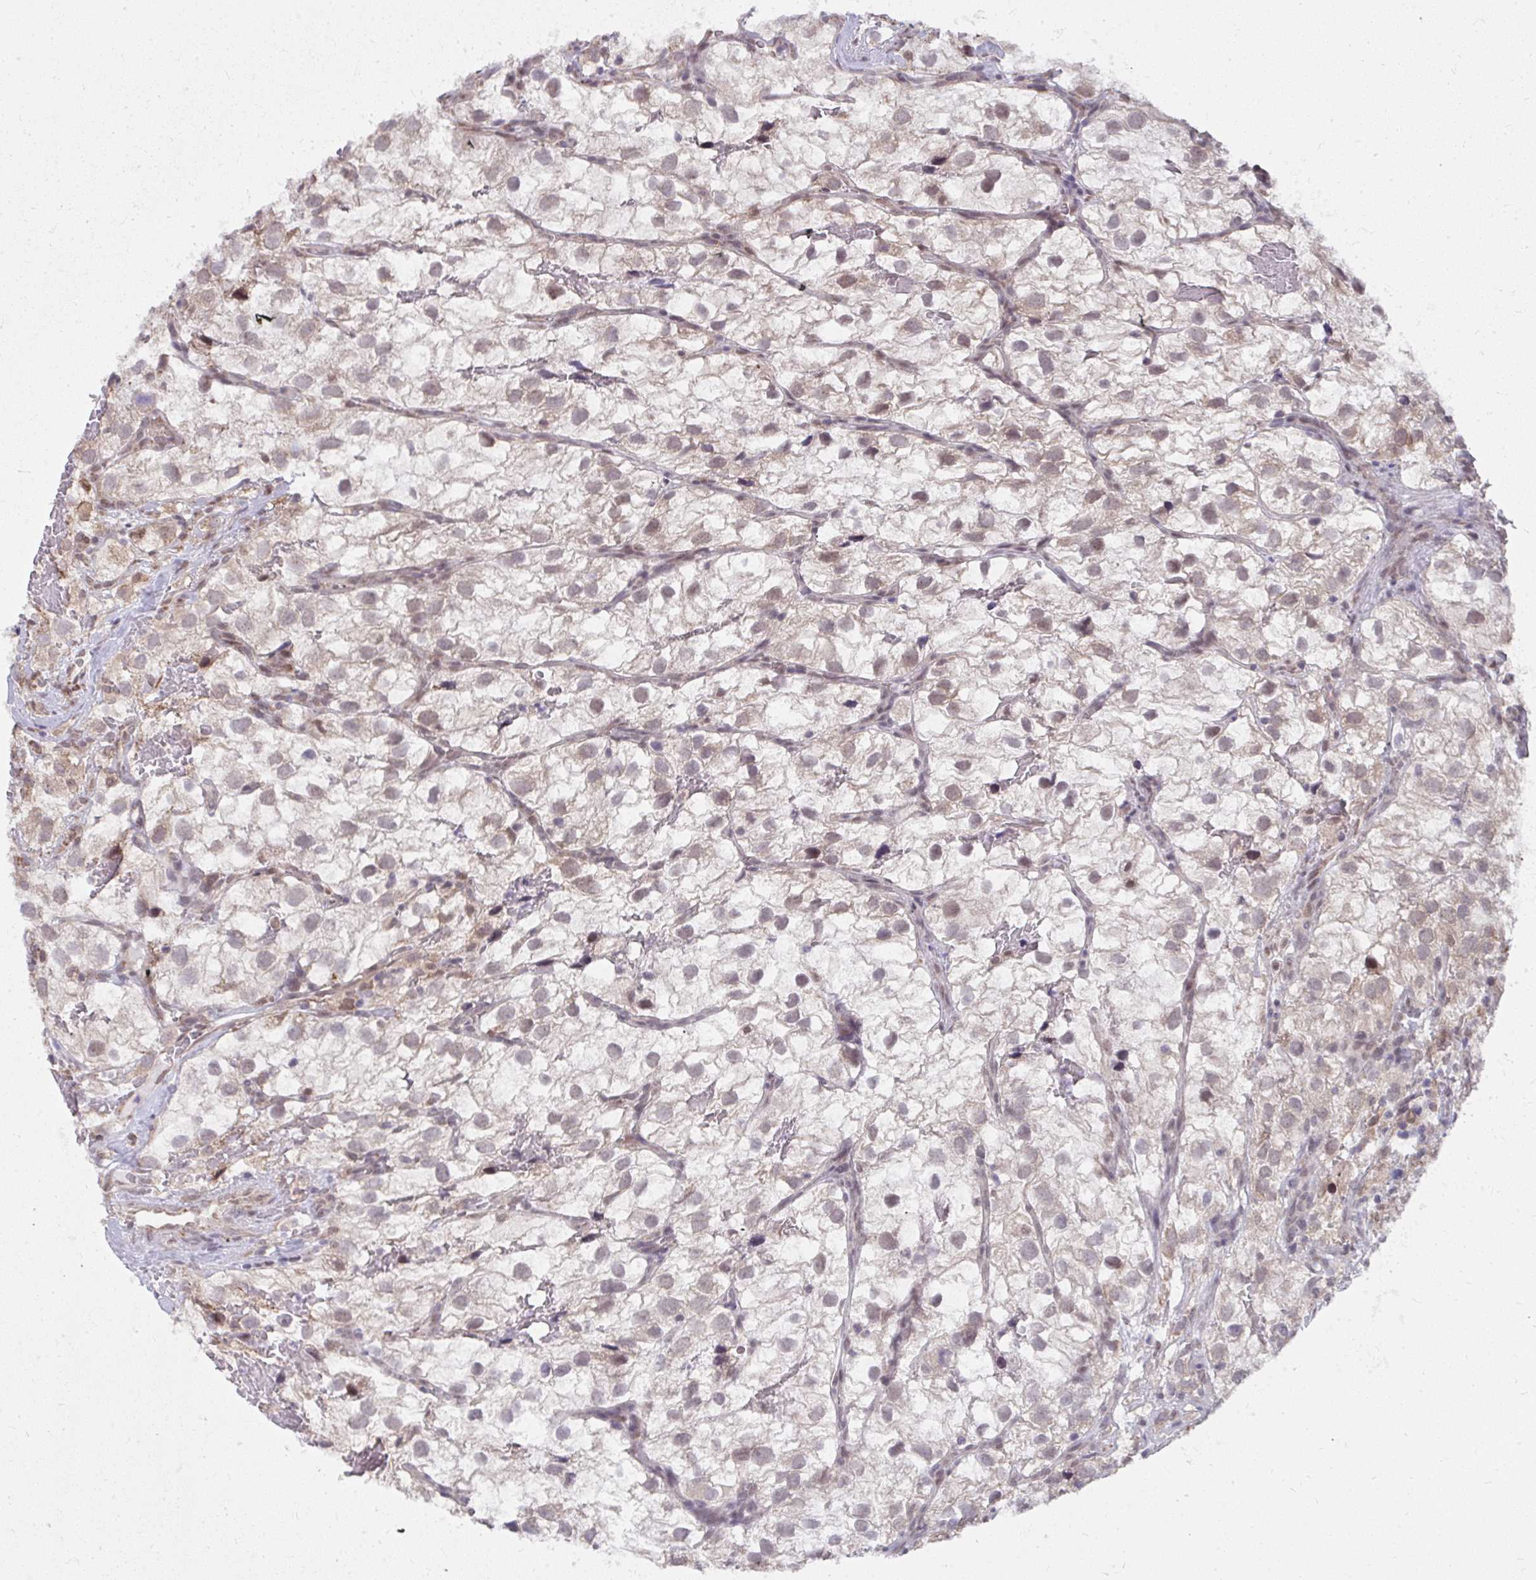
{"staining": {"intensity": "weak", "quantity": ">75%", "location": "nuclear"}, "tissue": "renal cancer", "cell_type": "Tumor cells", "image_type": "cancer", "snomed": [{"axis": "morphology", "description": "Adenocarcinoma, NOS"}, {"axis": "topography", "description": "Kidney"}], "caption": "IHC image of adenocarcinoma (renal) stained for a protein (brown), which exhibits low levels of weak nuclear positivity in about >75% of tumor cells.", "gene": "NMNAT1", "patient": {"sex": "male", "age": 59}}